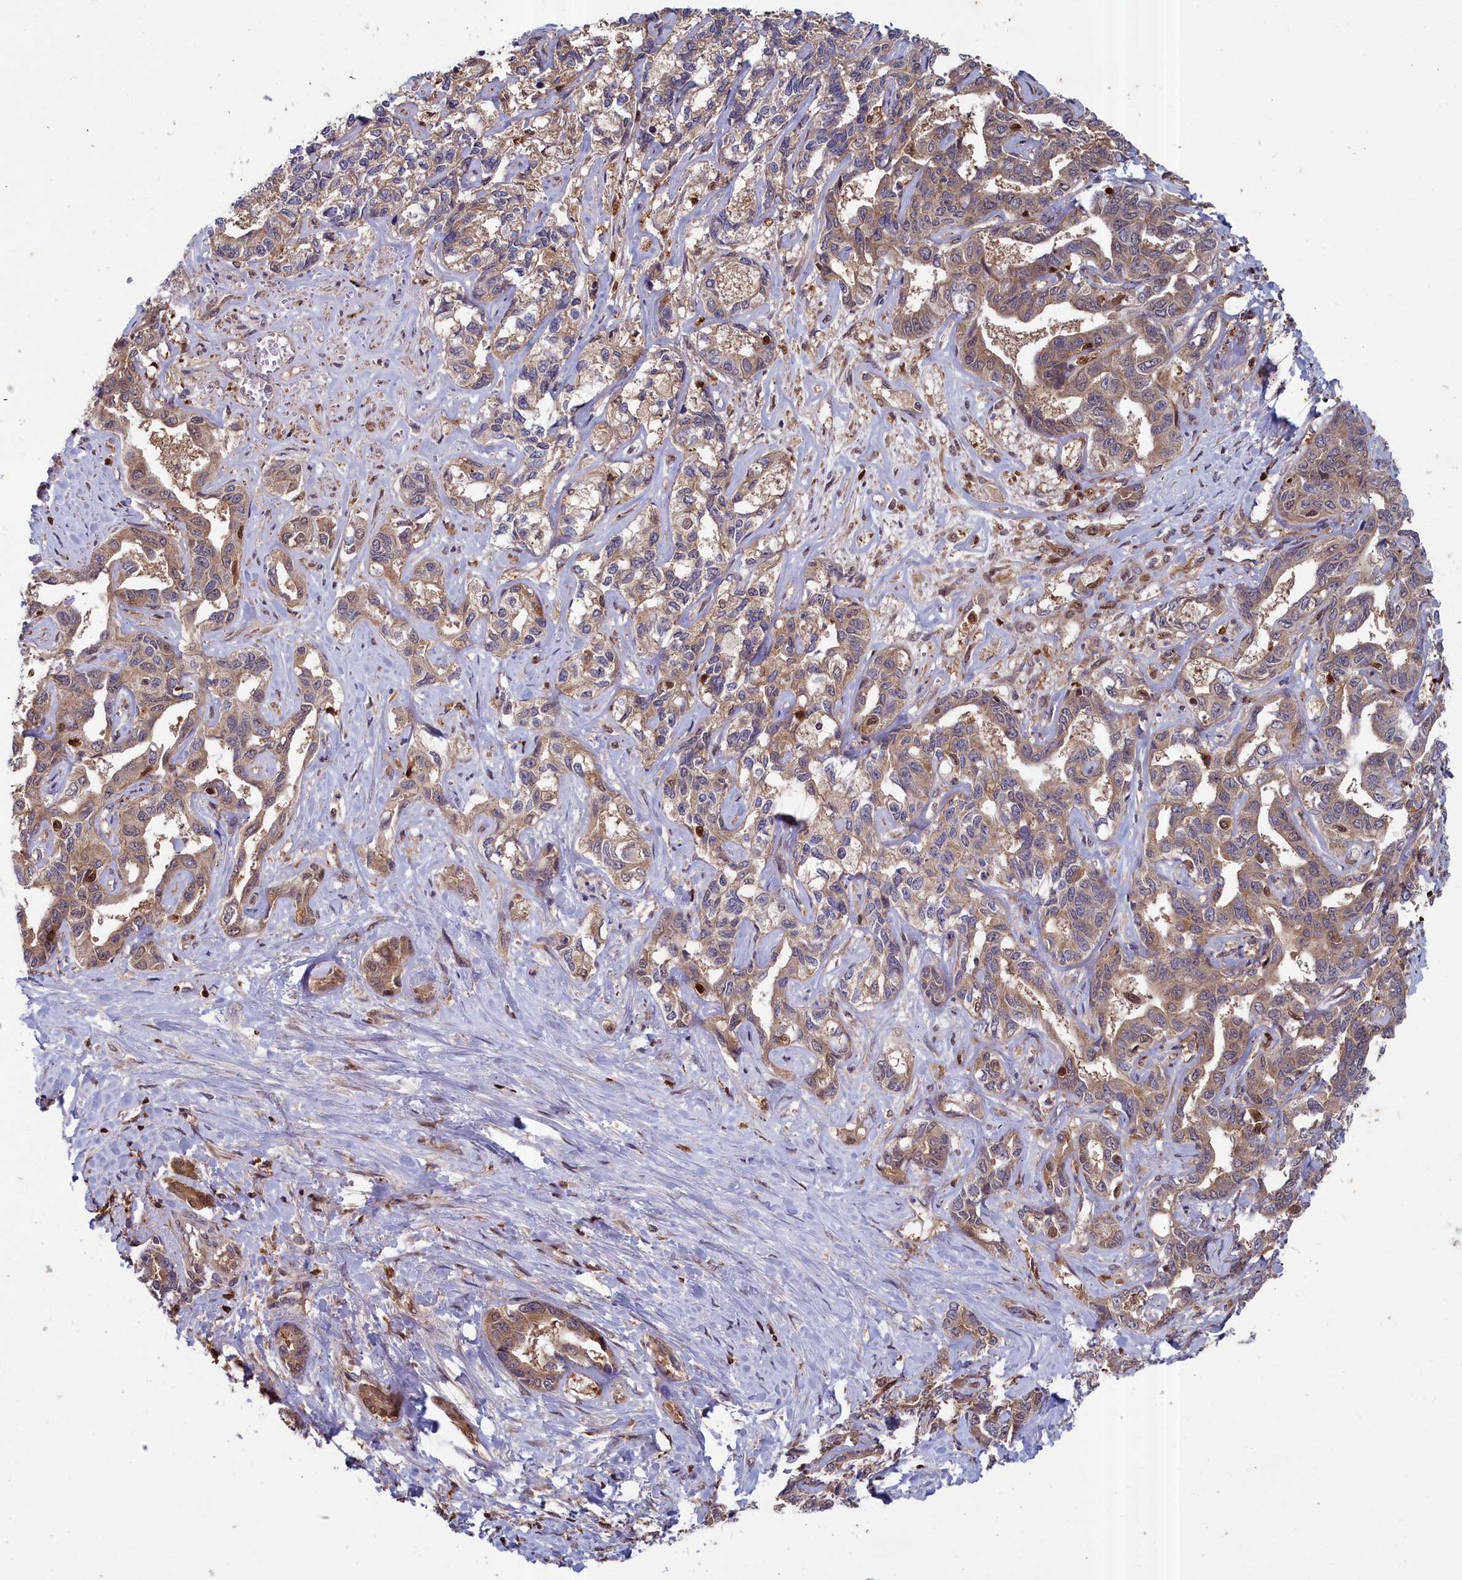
{"staining": {"intensity": "moderate", "quantity": ">75%", "location": "cytoplasmic/membranous"}, "tissue": "liver cancer", "cell_type": "Tumor cells", "image_type": "cancer", "snomed": [{"axis": "morphology", "description": "Cholangiocarcinoma"}, {"axis": "topography", "description": "Liver"}], "caption": "The image shows staining of liver cancer, revealing moderate cytoplasmic/membranous protein staining (brown color) within tumor cells.", "gene": "GFRA2", "patient": {"sex": "male", "age": 59}}